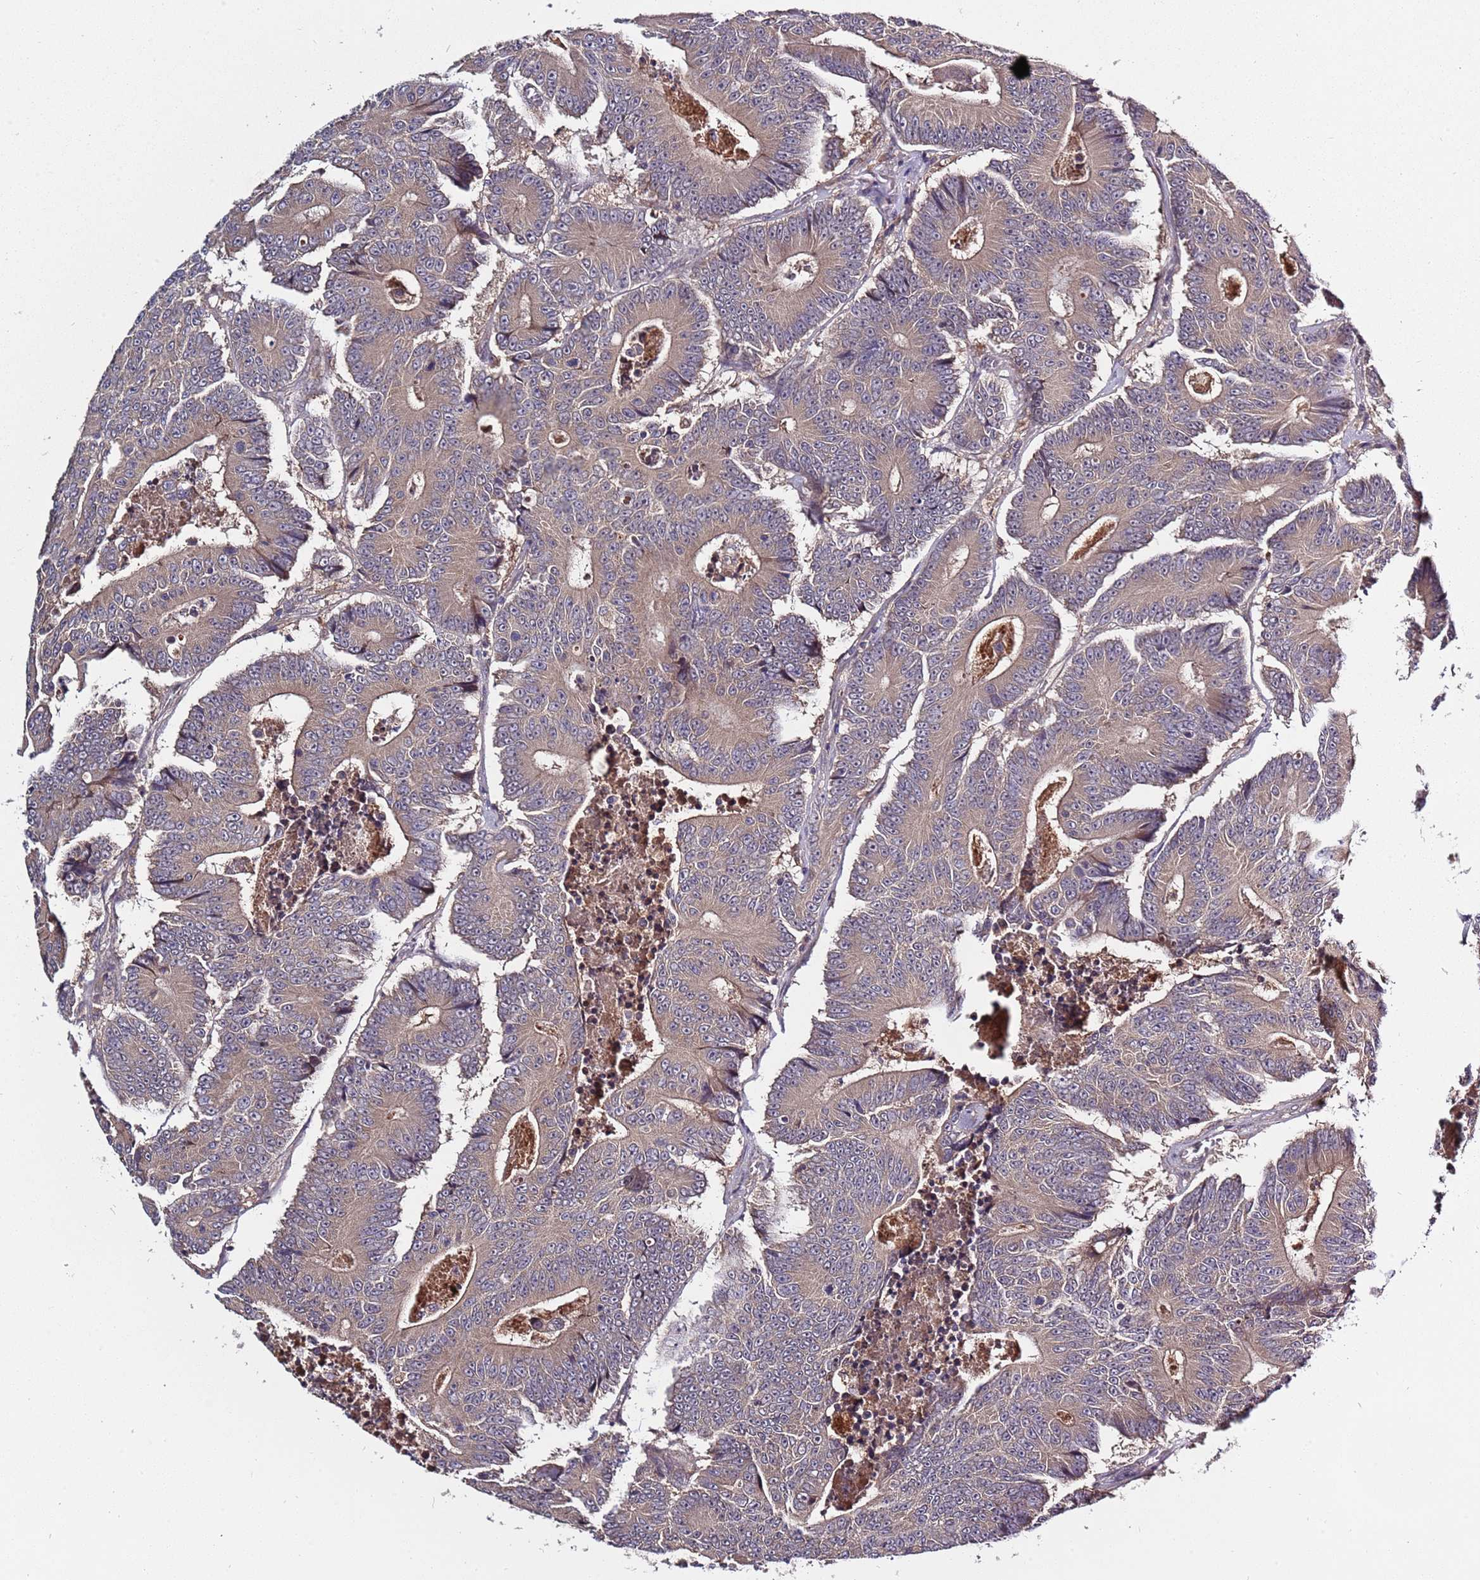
{"staining": {"intensity": "weak", "quantity": ">75%", "location": "cytoplasmic/membranous"}, "tissue": "colorectal cancer", "cell_type": "Tumor cells", "image_type": "cancer", "snomed": [{"axis": "morphology", "description": "Adenocarcinoma, NOS"}, {"axis": "topography", "description": "Colon"}], "caption": "High-power microscopy captured an immunohistochemistry (IHC) image of adenocarcinoma (colorectal), revealing weak cytoplasmic/membranous staining in approximately >75% of tumor cells.", "gene": "USP32", "patient": {"sex": "male", "age": 83}}